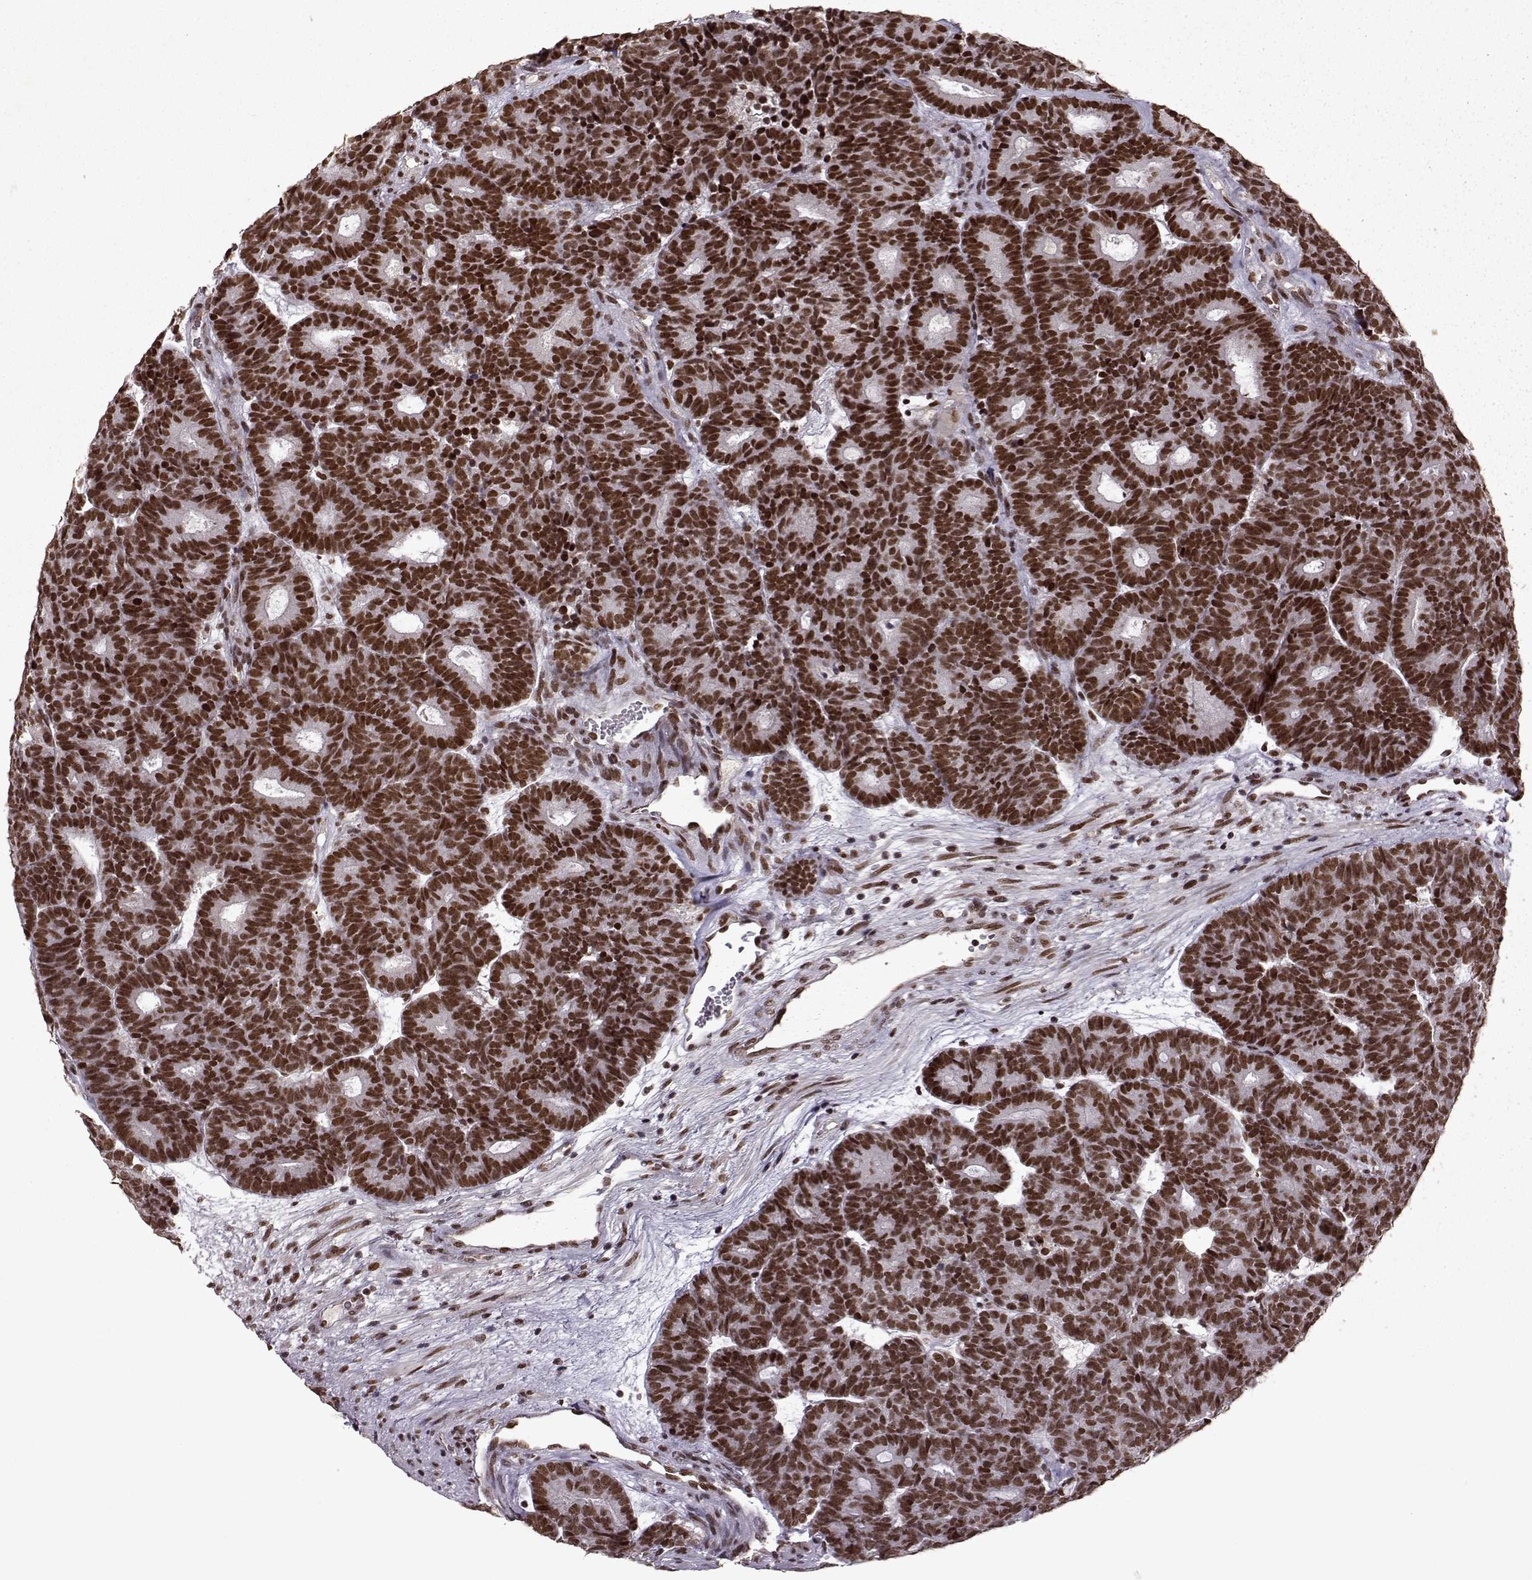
{"staining": {"intensity": "strong", "quantity": ">75%", "location": "nuclear"}, "tissue": "head and neck cancer", "cell_type": "Tumor cells", "image_type": "cancer", "snomed": [{"axis": "morphology", "description": "Adenocarcinoma, NOS"}, {"axis": "topography", "description": "Head-Neck"}], "caption": "A micrograph of human head and neck cancer (adenocarcinoma) stained for a protein exhibits strong nuclear brown staining in tumor cells. The protein of interest is shown in brown color, while the nuclei are stained blue.", "gene": "RRAGD", "patient": {"sex": "female", "age": 81}}